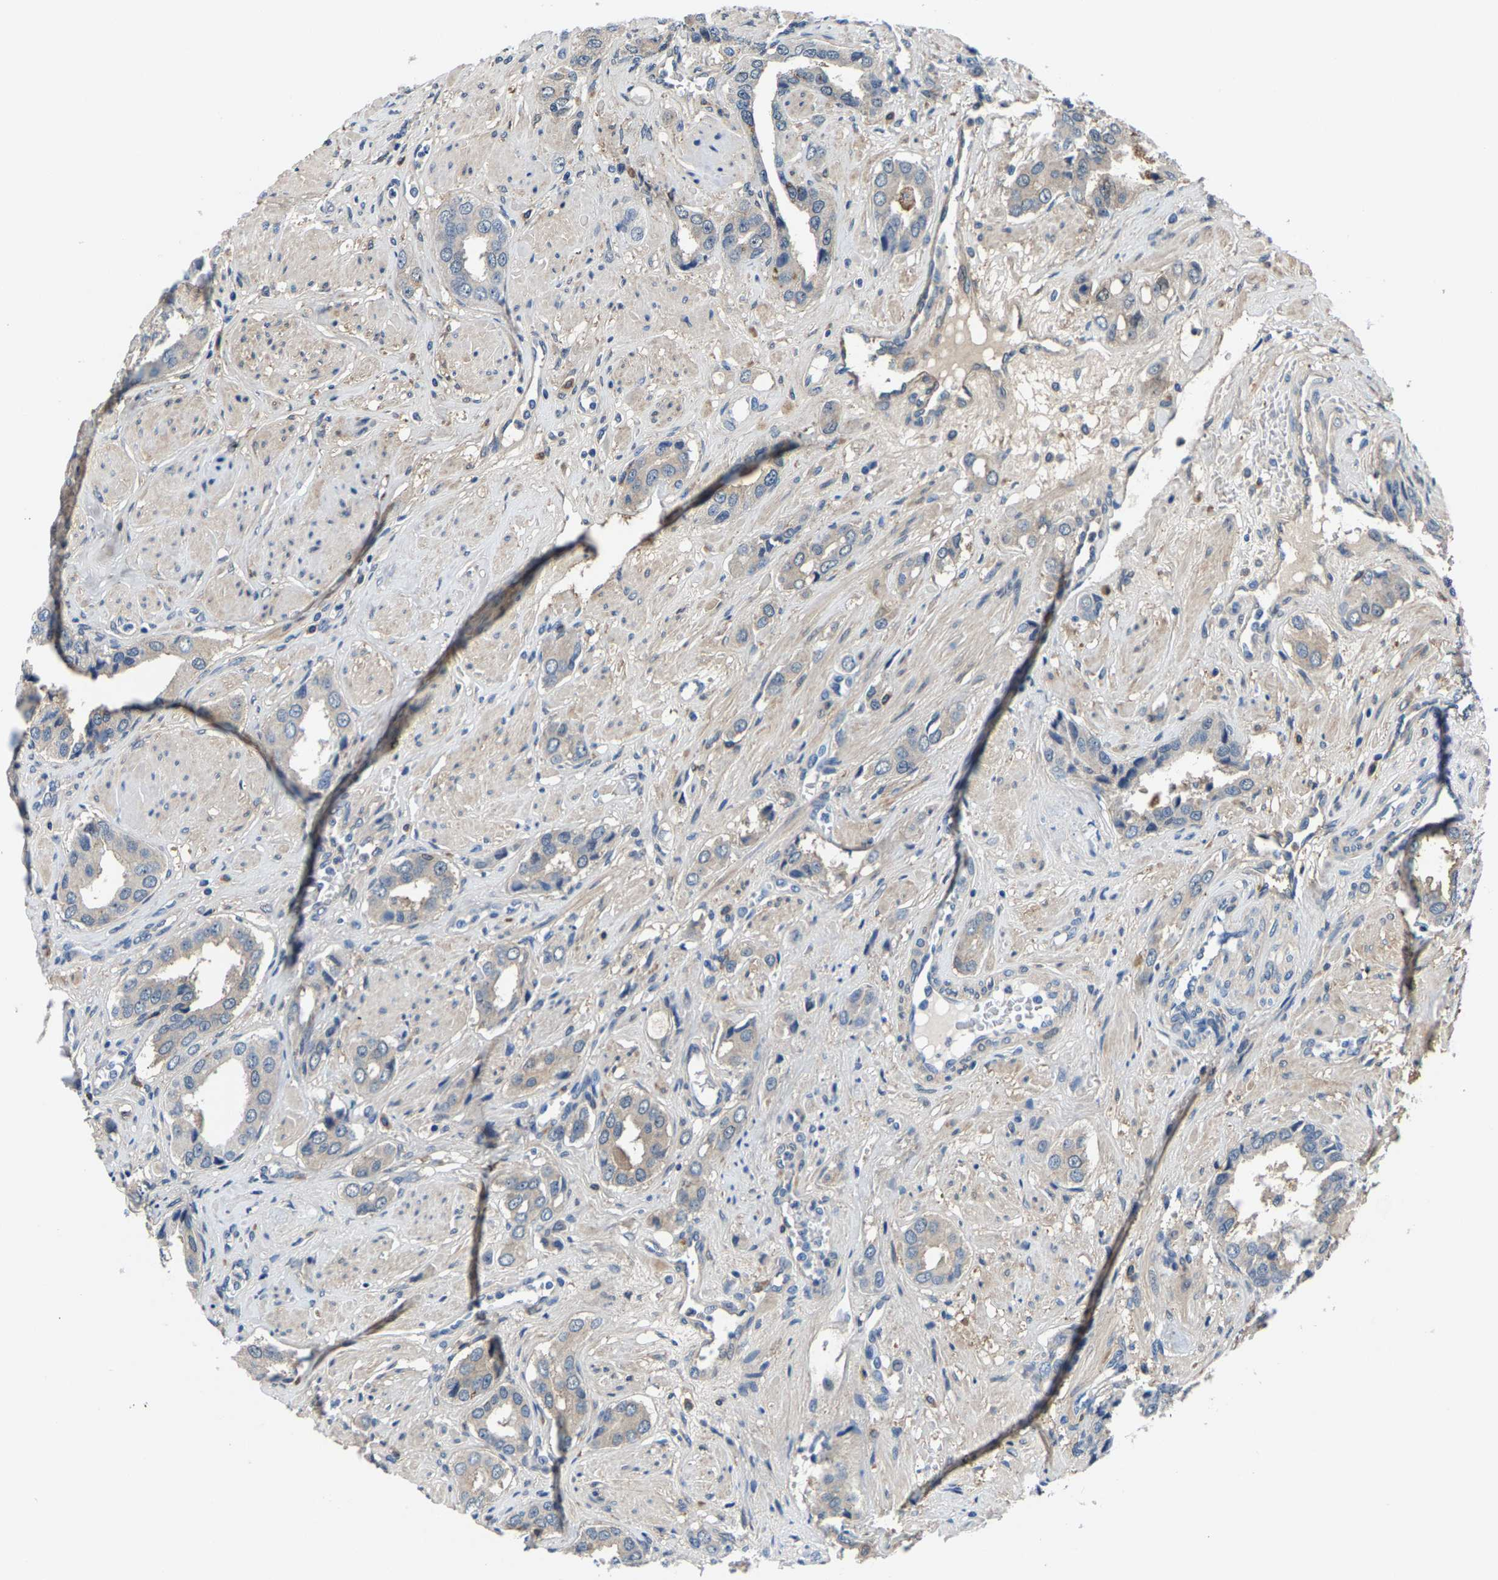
{"staining": {"intensity": "weak", "quantity": "<25%", "location": "cytoplasmic/membranous"}, "tissue": "prostate cancer", "cell_type": "Tumor cells", "image_type": "cancer", "snomed": [{"axis": "morphology", "description": "Adenocarcinoma, High grade"}, {"axis": "topography", "description": "Prostate"}], "caption": "Immunohistochemistry of prostate cancer (high-grade adenocarcinoma) demonstrates no staining in tumor cells.", "gene": "SSH3", "patient": {"sex": "male", "age": 52}}